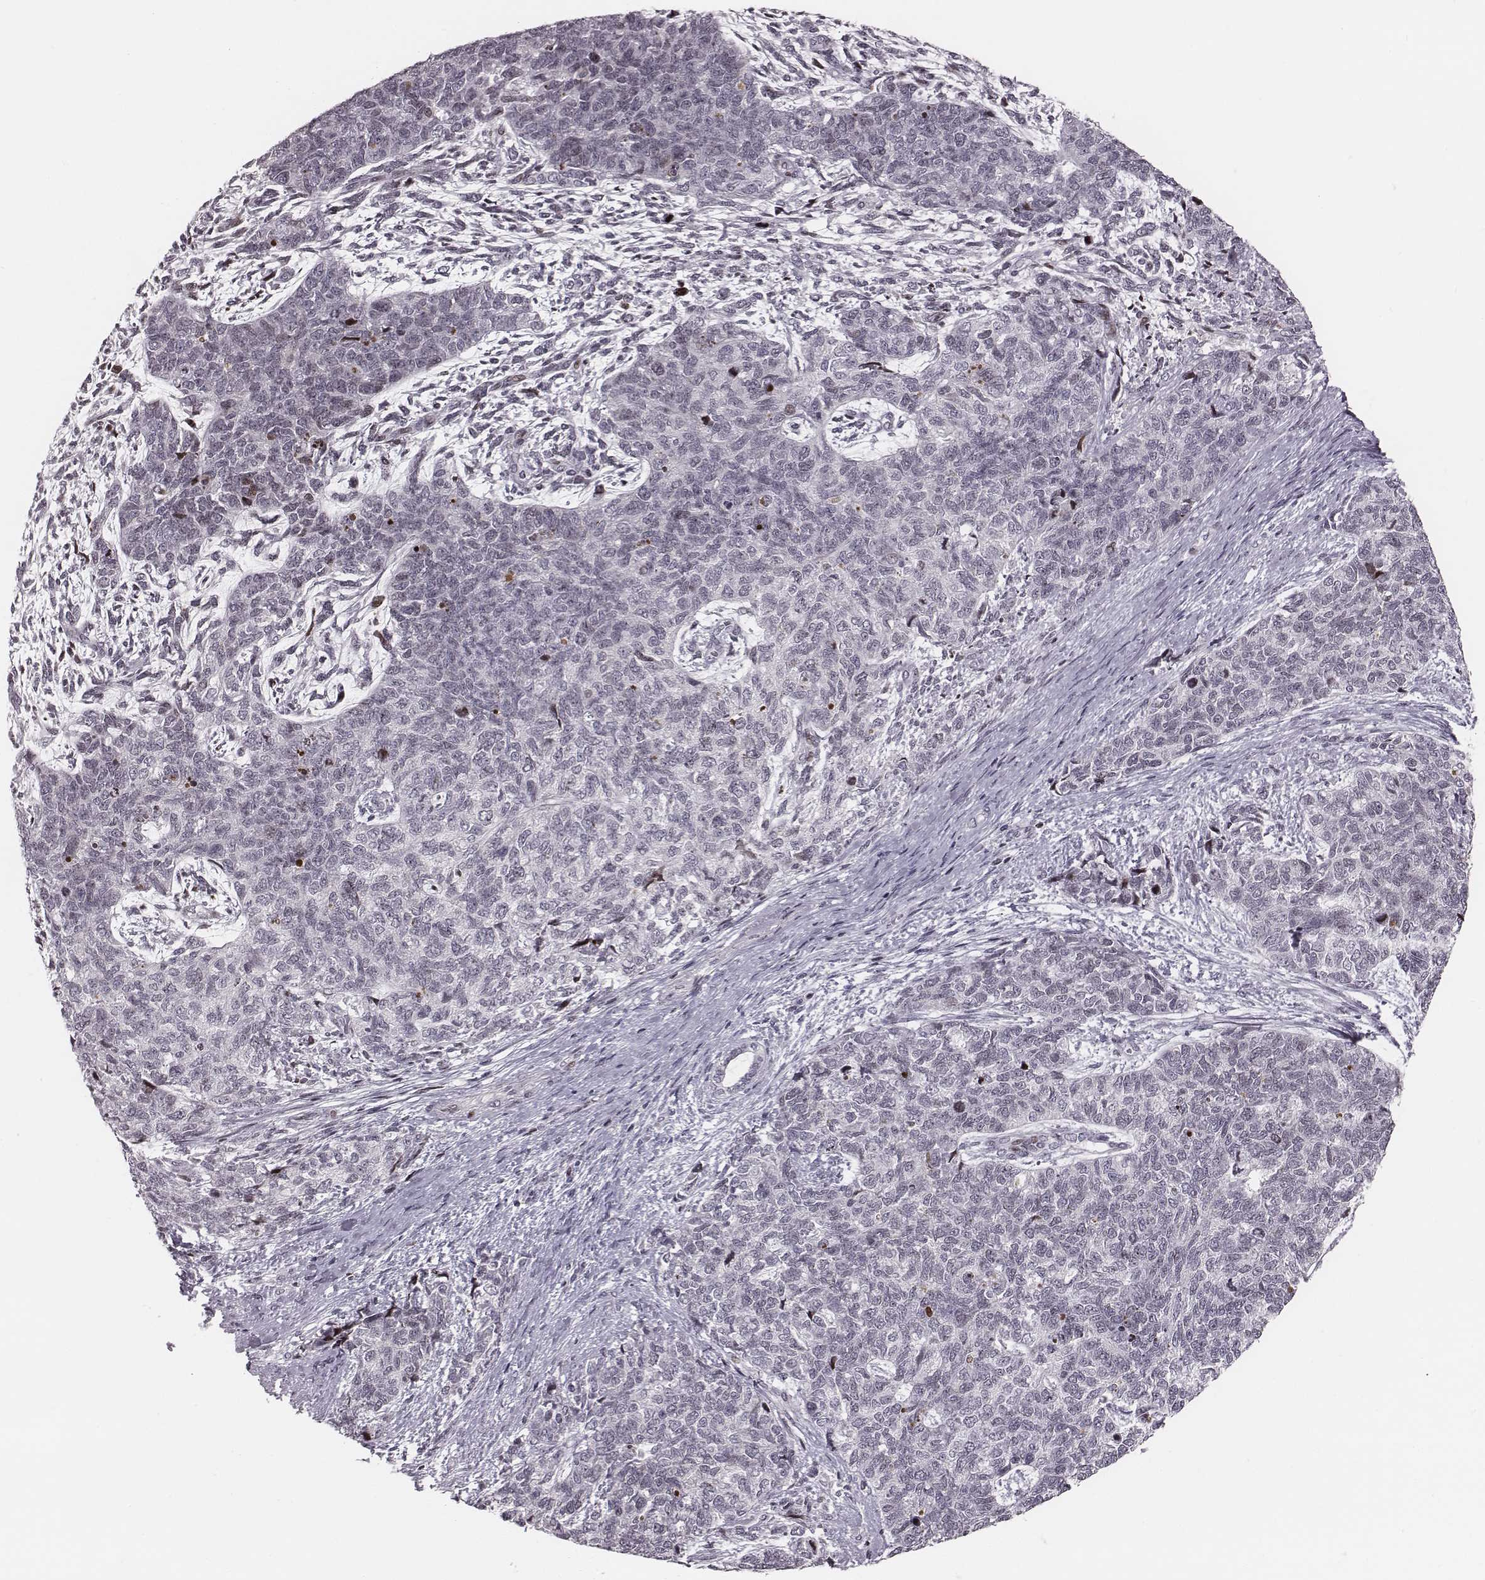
{"staining": {"intensity": "negative", "quantity": "none", "location": "none"}, "tissue": "cervical cancer", "cell_type": "Tumor cells", "image_type": "cancer", "snomed": [{"axis": "morphology", "description": "Squamous cell carcinoma, NOS"}, {"axis": "topography", "description": "Cervix"}], "caption": "A histopathology image of human cervical cancer (squamous cell carcinoma) is negative for staining in tumor cells. The staining is performed using DAB (3,3'-diaminobenzidine) brown chromogen with nuclei counter-stained in using hematoxylin.", "gene": "NDC1", "patient": {"sex": "female", "age": 63}}